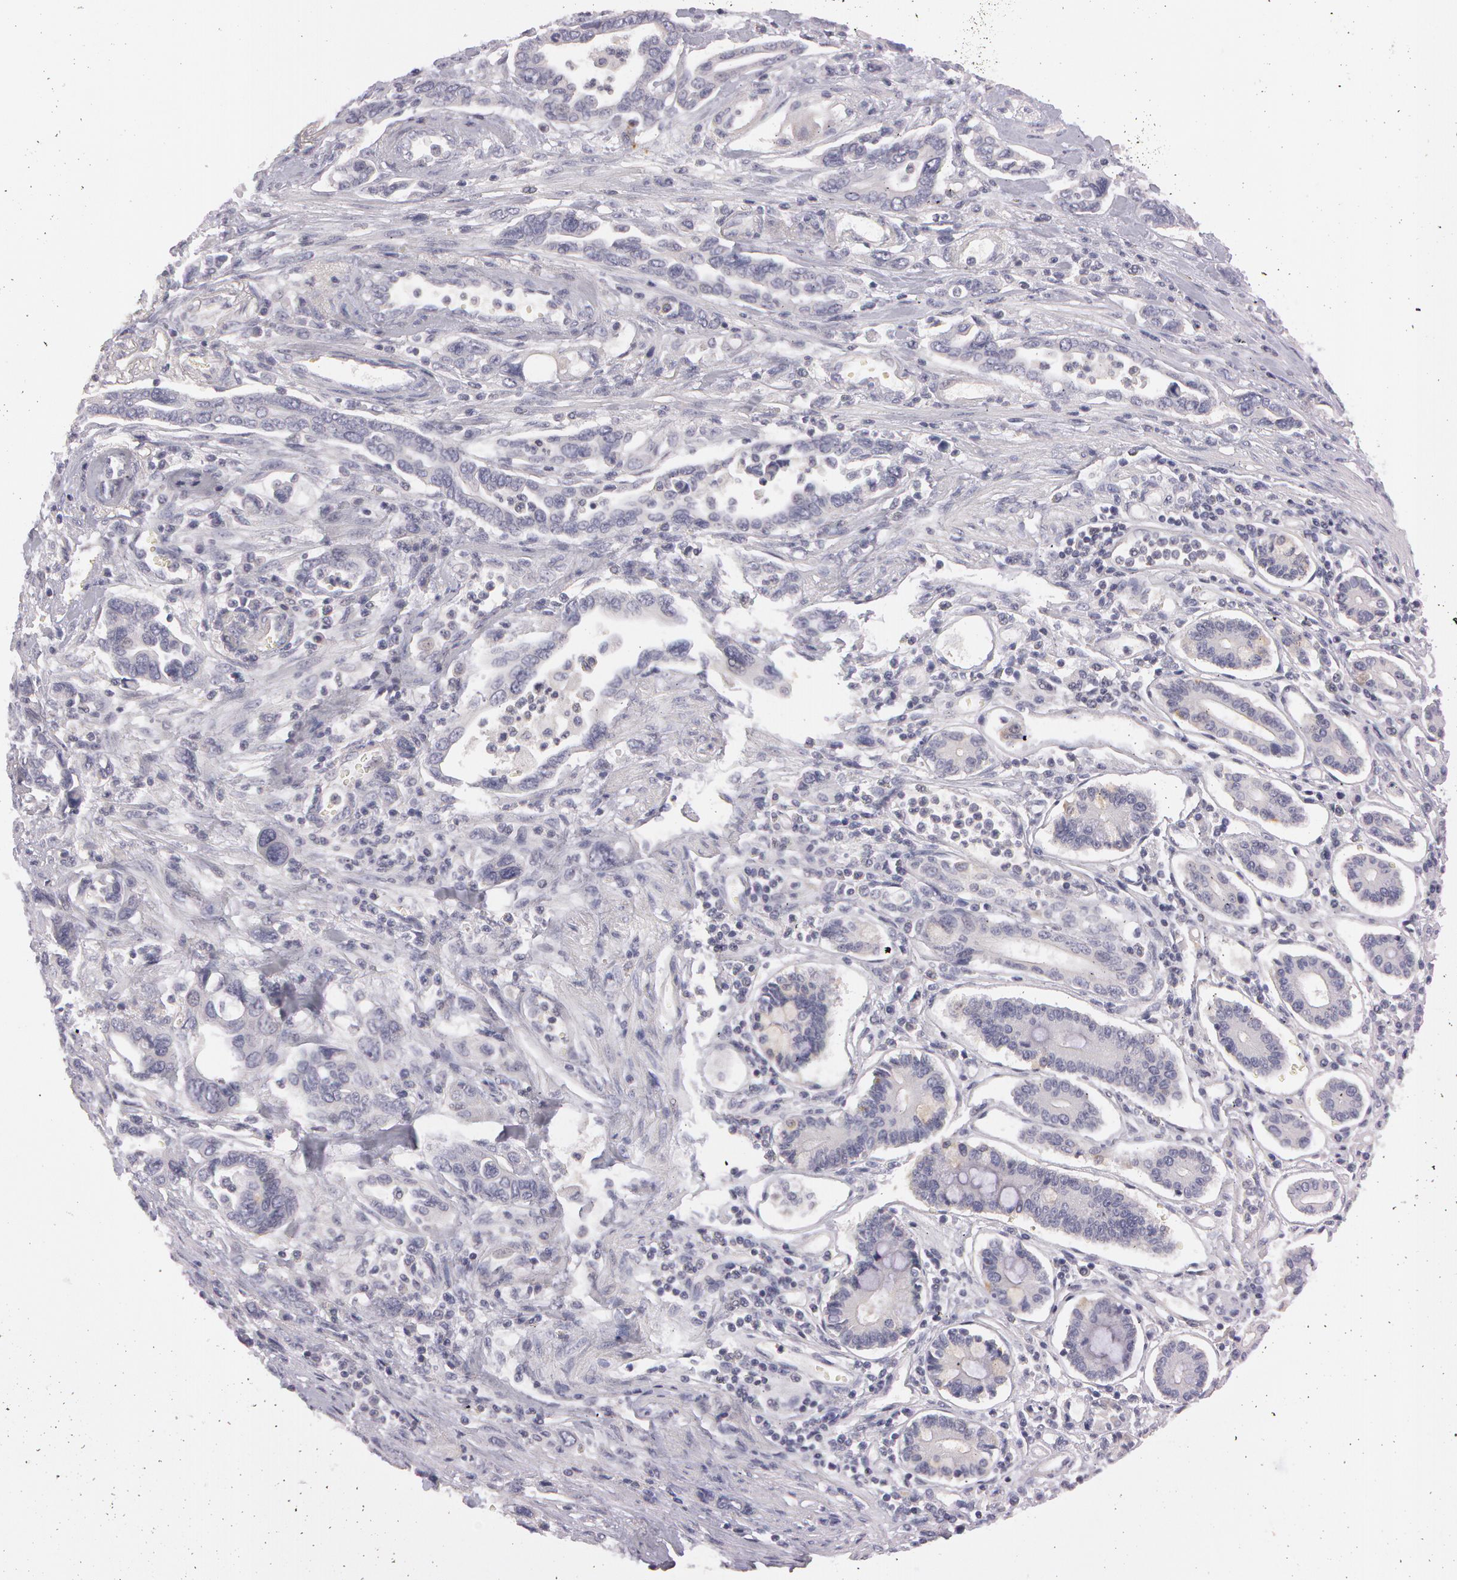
{"staining": {"intensity": "negative", "quantity": "none", "location": "none"}, "tissue": "pancreatic cancer", "cell_type": "Tumor cells", "image_type": "cancer", "snomed": [{"axis": "morphology", "description": "Adenocarcinoma, NOS"}, {"axis": "topography", "description": "Pancreas"}], "caption": "A high-resolution micrograph shows immunohistochemistry (IHC) staining of adenocarcinoma (pancreatic), which displays no significant positivity in tumor cells.", "gene": "MXRA5", "patient": {"sex": "female", "age": 57}}